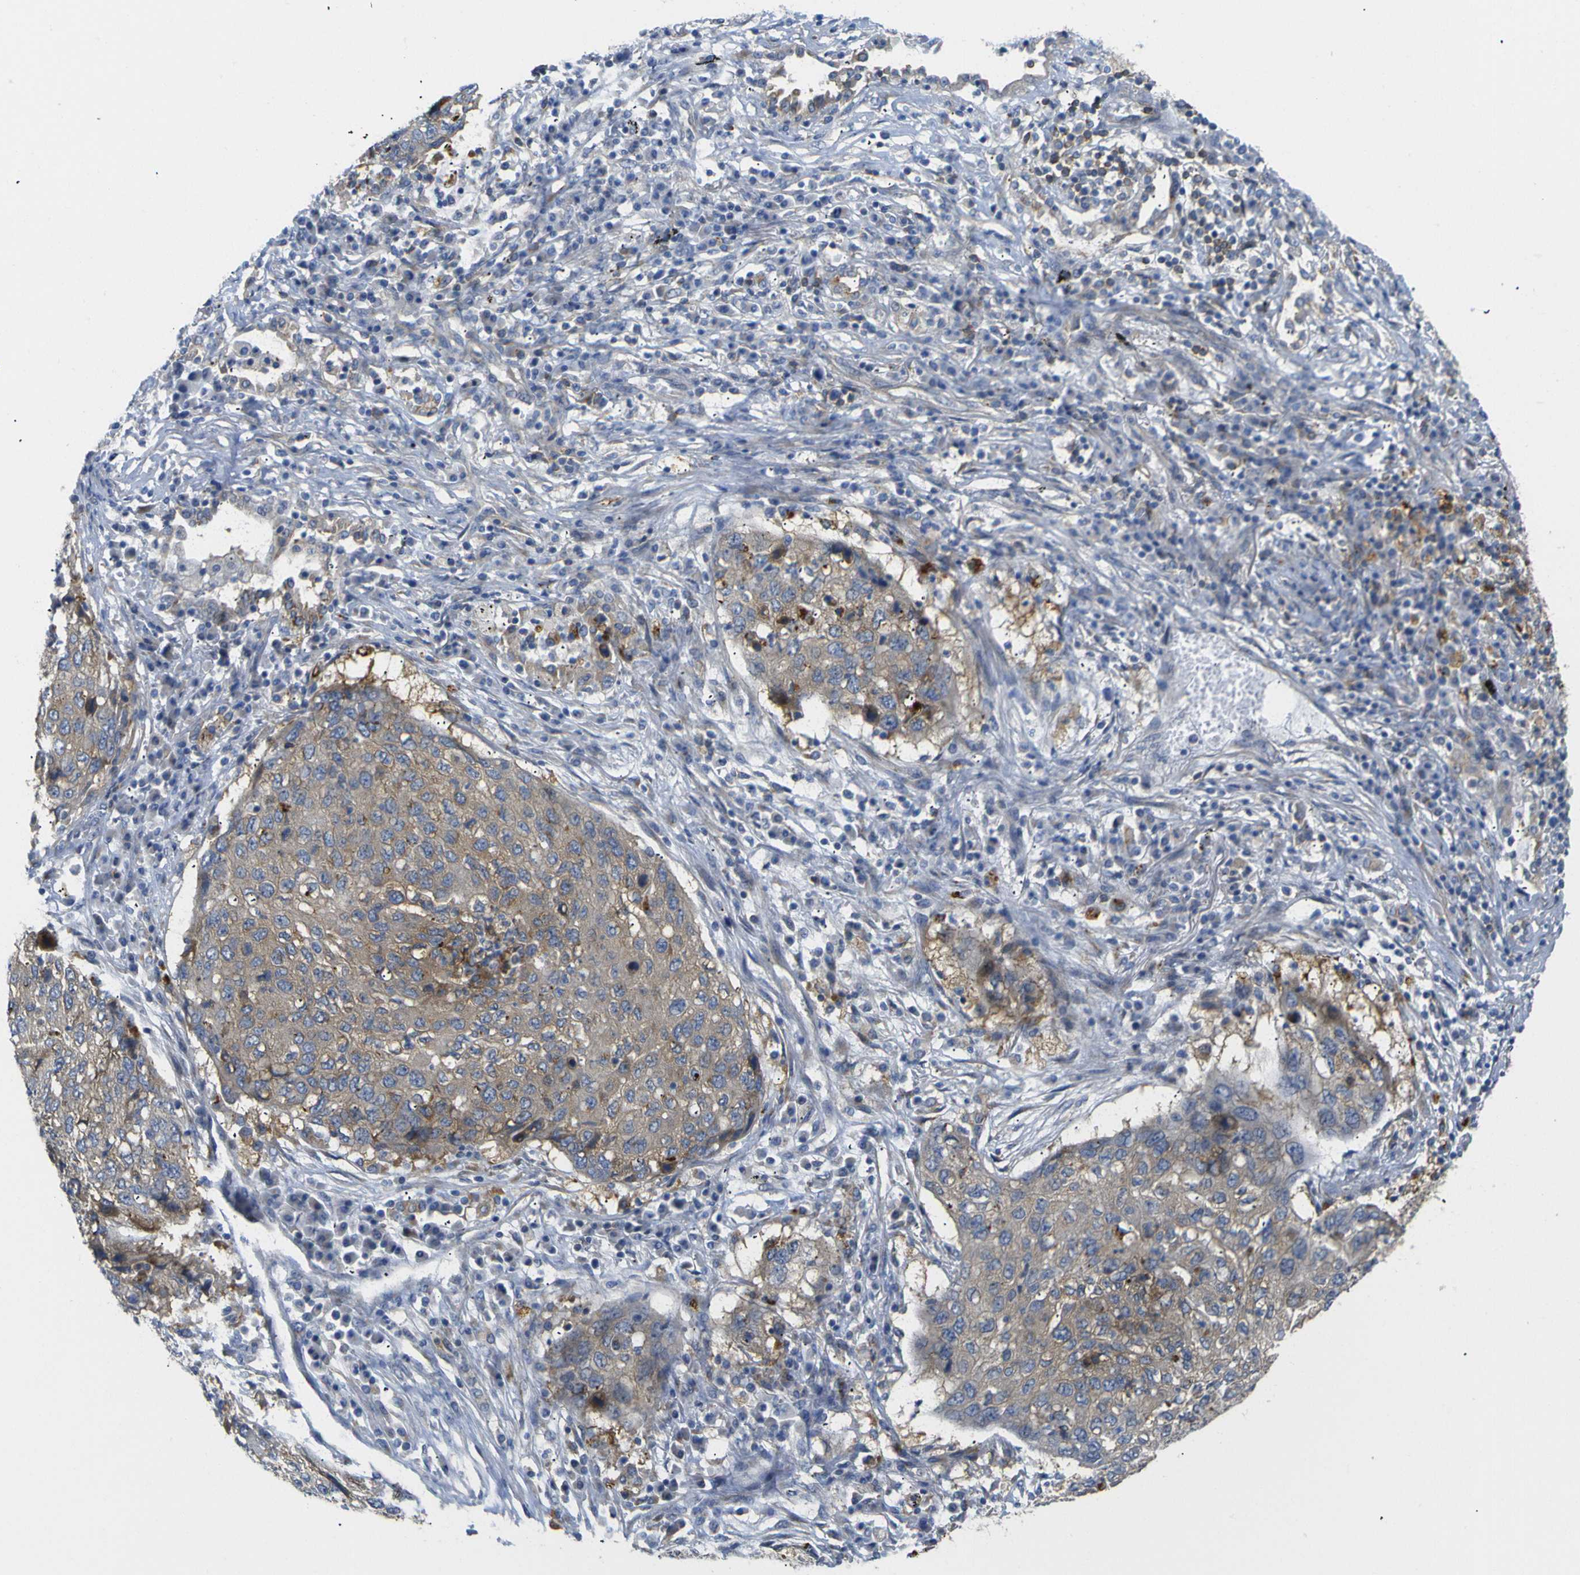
{"staining": {"intensity": "weak", "quantity": ">75%", "location": "cytoplasmic/membranous"}, "tissue": "lung cancer", "cell_type": "Tumor cells", "image_type": "cancer", "snomed": [{"axis": "morphology", "description": "Squamous cell carcinoma, NOS"}, {"axis": "topography", "description": "Lung"}], "caption": "Protein staining of lung squamous cell carcinoma tissue reveals weak cytoplasmic/membranous positivity in about >75% of tumor cells.", "gene": "SYPL1", "patient": {"sex": "female", "age": 63}}